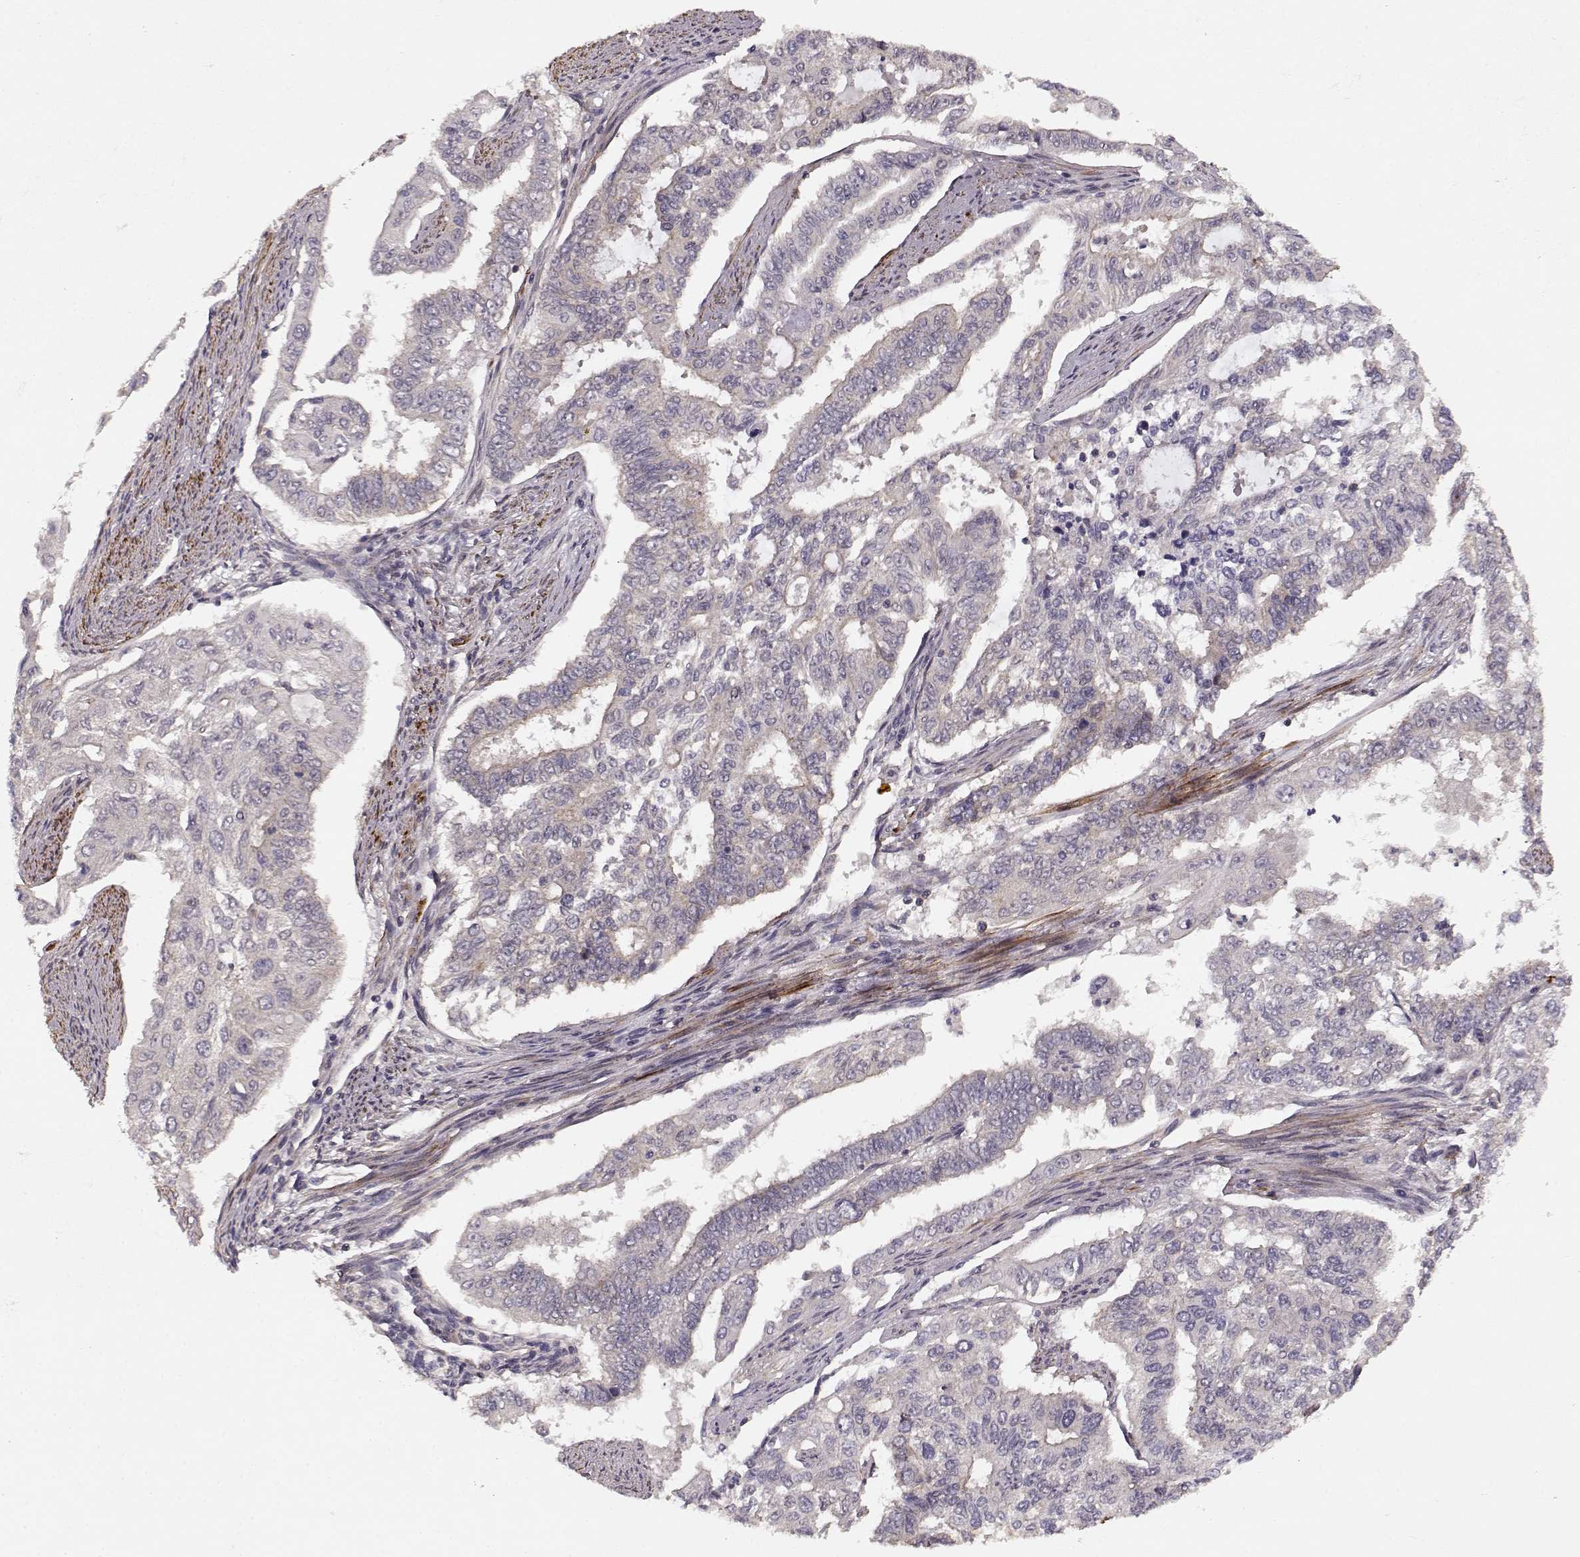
{"staining": {"intensity": "negative", "quantity": "none", "location": "none"}, "tissue": "endometrial cancer", "cell_type": "Tumor cells", "image_type": "cancer", "snomed": [{"axis": "morphology", "description": "Adenocarcinoma, NOS"}, {"axis": "topography", "description": "Uterus"}], "caption": "Immunohistochemistry (IHC) image of human endometrial adenocarcinoma stained for a protein (brown), which displays no staining in tumor cells.", "gene": "SLAIN2", "patient": {"sex": "female", "age": 59}}